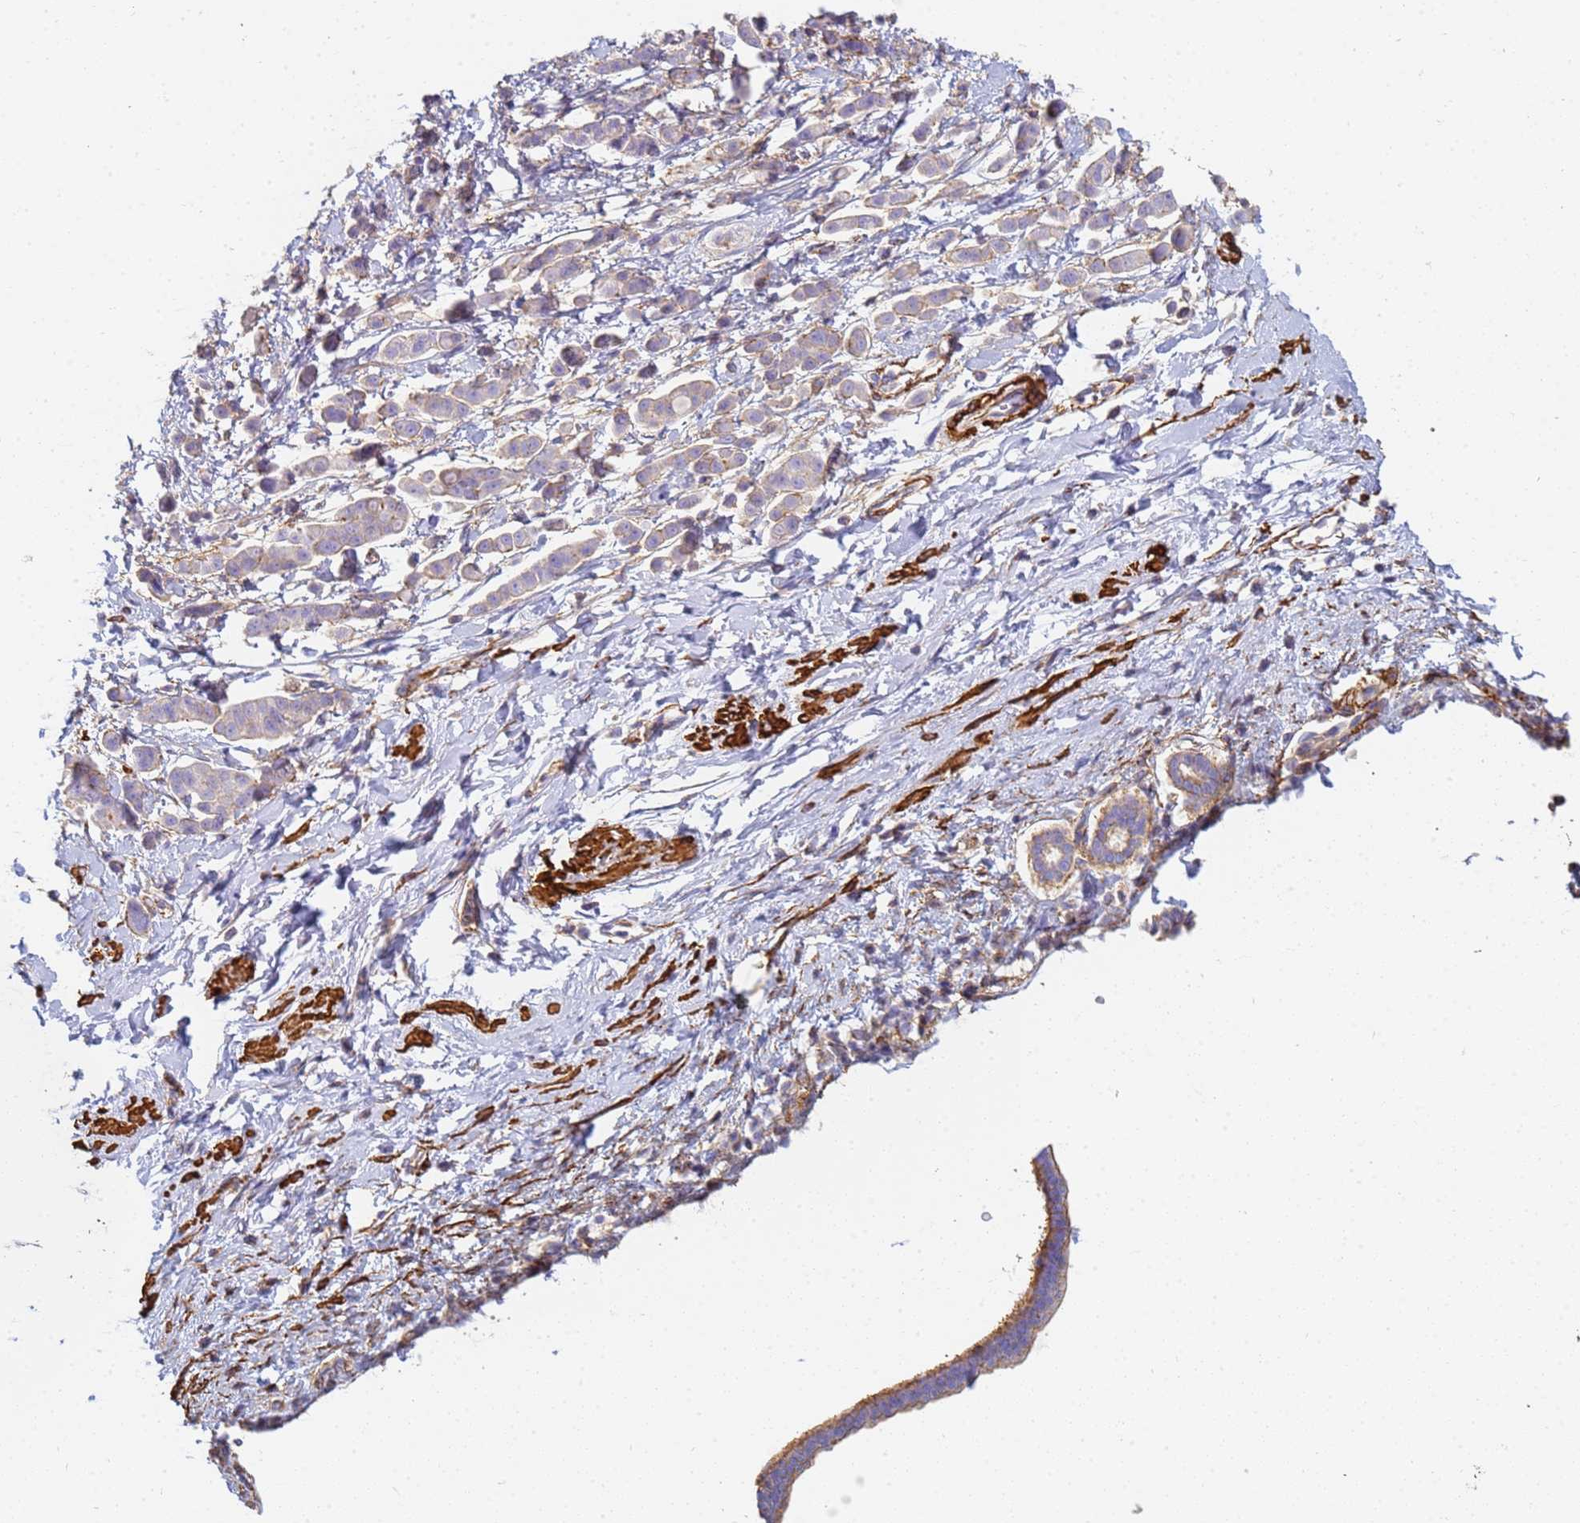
{"staining": {"intensity": "weak", "quantity": "25%-75%", "location": "cytoplasmic/membranous"}, "tissue": "pancreatic cancer", "cell_type": "Tumor cells", "image_type": "cancer", "snomed": [{"axis": "morphology", "description": "Normal tissue, NOS"}, {"axis": "morphology", "description": "Adenocarcinoma, NOS"}, {"axis": "topography", "description": "Pancreas"}], "caption": "Pancreatic cancer stained with a brown dye shows weak cytoplasmic/membranous positive expression in about 25%-75% of tumor cells.", "gene": "TPM1", "patient": {"sex": "female", "age": 64}}